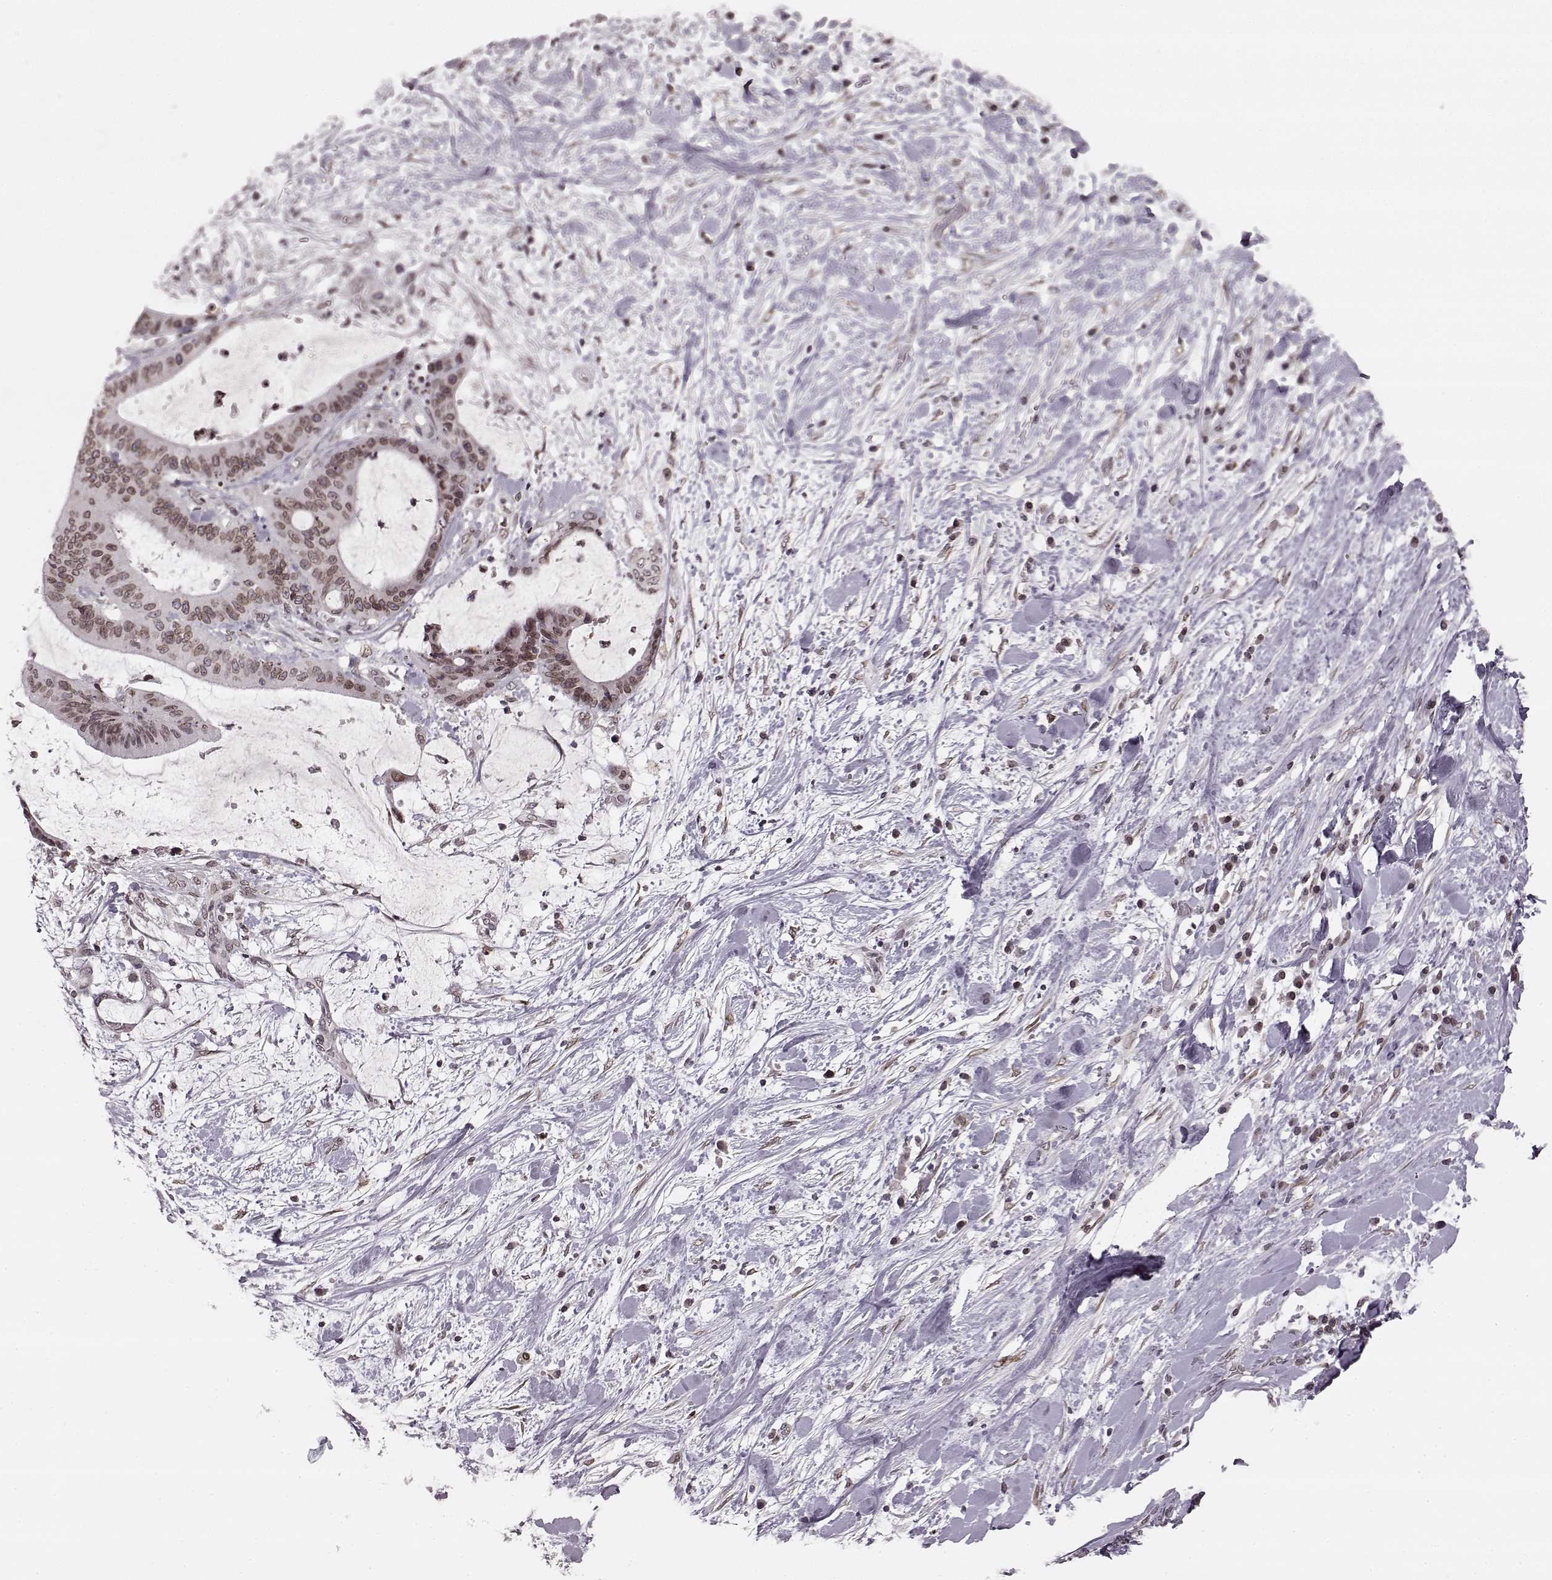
{"staining": {"intensity": "moderate", "quantity": "25%-75%", "location": "cytoplasmic/membranous,nuclear"}, "tissue": "liver cancer", "cell_type": "Tumor cells", "image_type": "cancer", "snomed": [{"axis": "morphology", "description": "Cholangiocarcinoma"}, {"axis": "topography", "description": "Liver"}], "caption": "Liver cancer was stained to show a protein in brown. There is medium levels of moderate cytoplasmic/membranous and nuclear expression in approximately 25%-75% of tumor cells.", "gene": "DCAF12", "patient": {"sex": "female", "age": 73}}